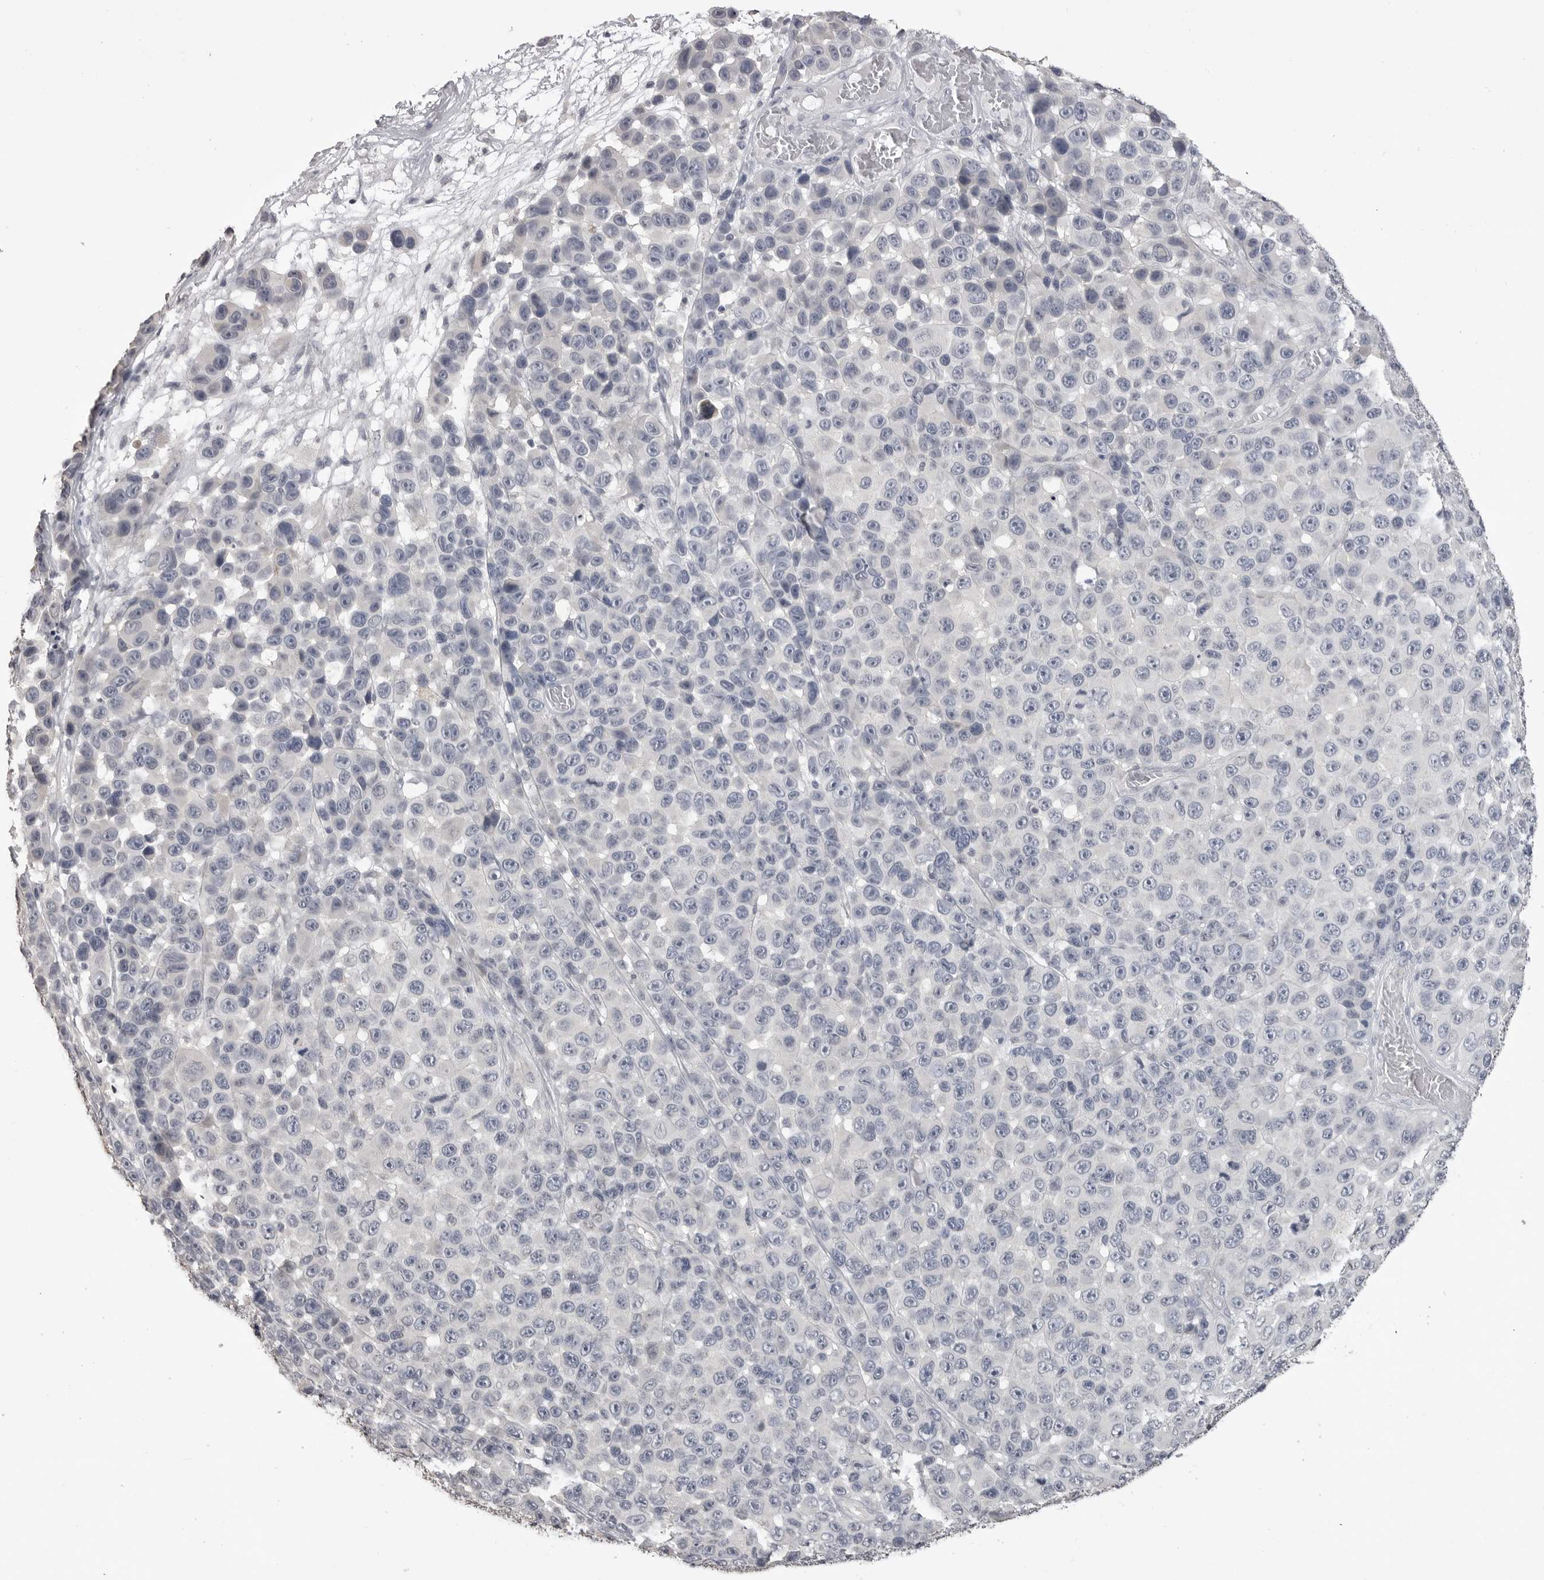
{"staining": {"intensity": "weak", "quantity": "<25%", "location": "cytoplasmic/membranous"}, "tissue": "melanoma", "cell_type": "Tumor cells", "image_type": "cancer", "snomed": [{"axis": "morphology", "description": "Malignant melanoma, NOS"}, {"axis": "topography", "description": "Skin"}], "caption": "An immunohistochemistry photomicrograph of melanoma is shown. There is no staining in tumor cells of melanoma. The staining is performed using DAB (3,3'-diaminobenzidine) brown chromogen with nuclei counter-stained in using hematoxylin.", "gene": "GPN2", "patient": {"sex": "male", "age": 53}}